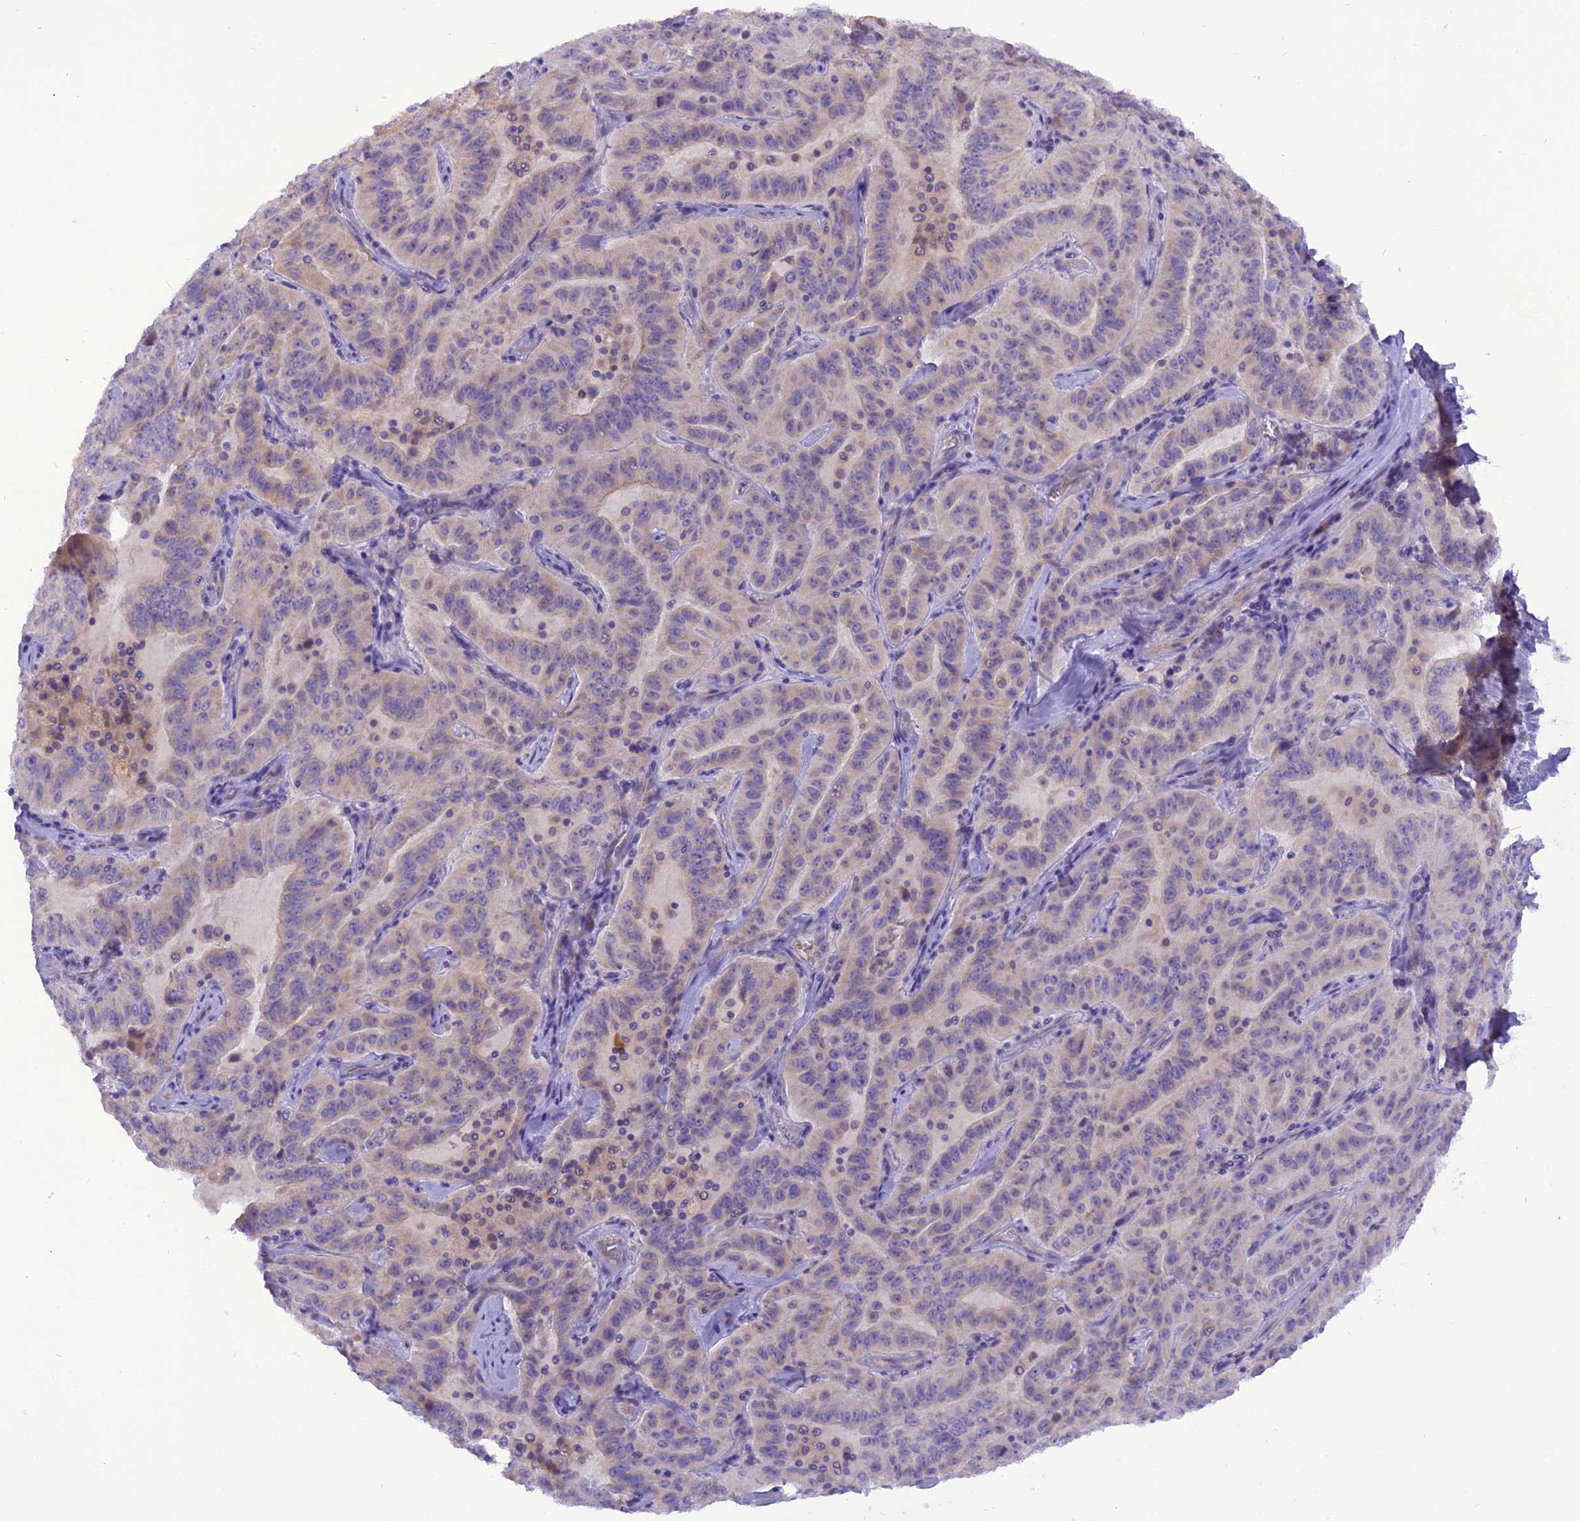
{"staining": {"intensity": "weak", "quantity": "<25%", "location": "cytoplasmic/membranous"}, "tissue": "pancreatic cancer", "cell_type": "Tumor cells", "image_type": "cancer", "snomed": [{"axis": "morphology", "description": "Adenocarcinoma, NOS"}, {"axis": "topography", "description": "Pancreas"}], "caption": "The histopathology image demonstrates no significant expression in tumor cells of adenocarcinoma (pancreatic). The staining is performed using DAB brown chromogen with nuclei counter-stained in using hematoxylin.", "gene": "TRIM3", "patient": {"sex": "male", "age": 63}}